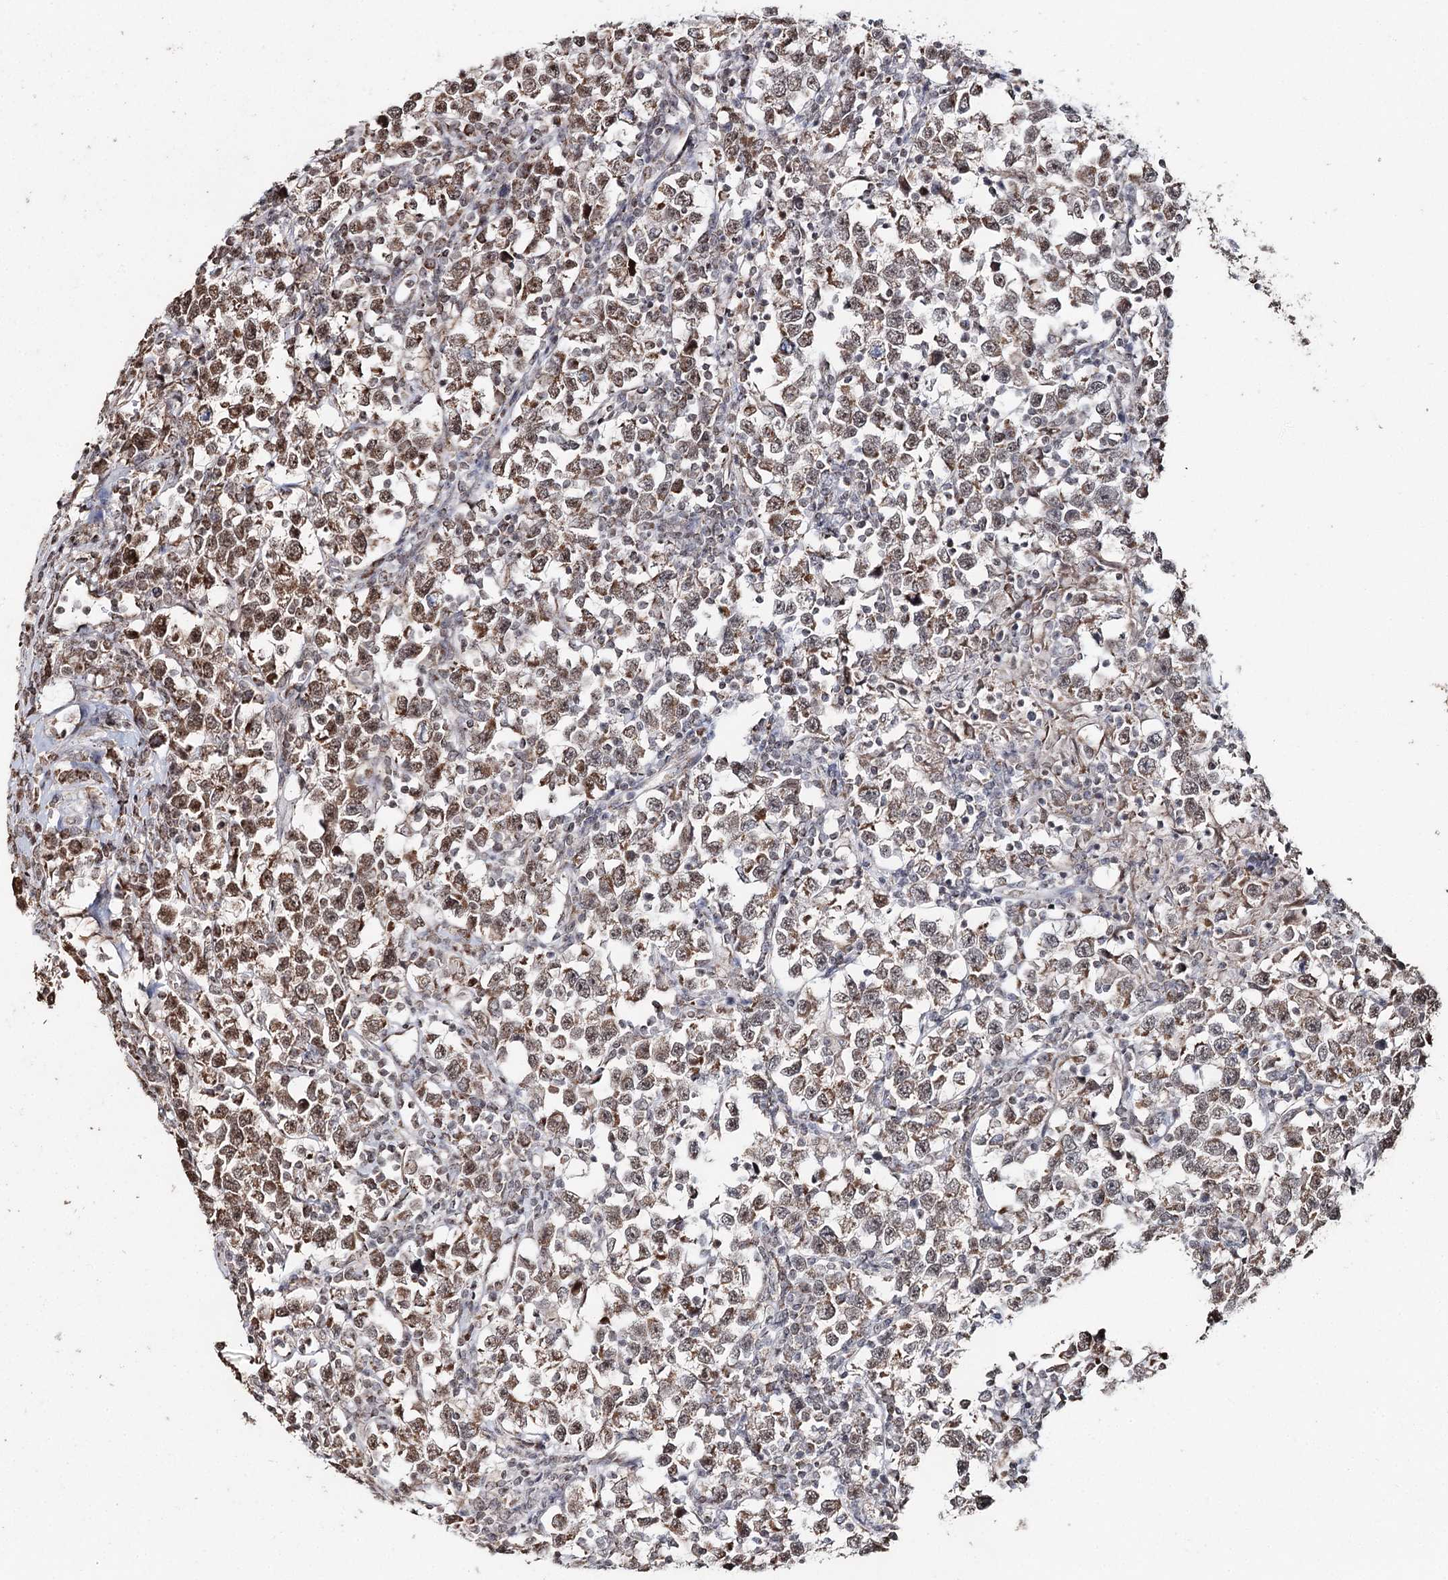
{"staining": {"intensity": "moderate", "quantity": ">75%", "location": "cytoplasmic/membranous,nuclear"}, "tissue": "testis cancer", "cell_type": "Tumor cells", "image_type": "cancer", "snomed": [{"axis": "morphology", "description": "Normal tissue, NOS"}, {"axis": "morphology", "description": "Seminoma, NOS"}, {"axis": "topography", "description": "Testis"}], "caption": "This micrograph exhibits immunohistochemistry (IHC) staining of seminoma (testis), with medium moderate cytoplasmic/membranous and nuclear expression in approximately >75% of tumor cells.", "gene": "PDHX", "patient": {"sex": "male", "age": 43}}